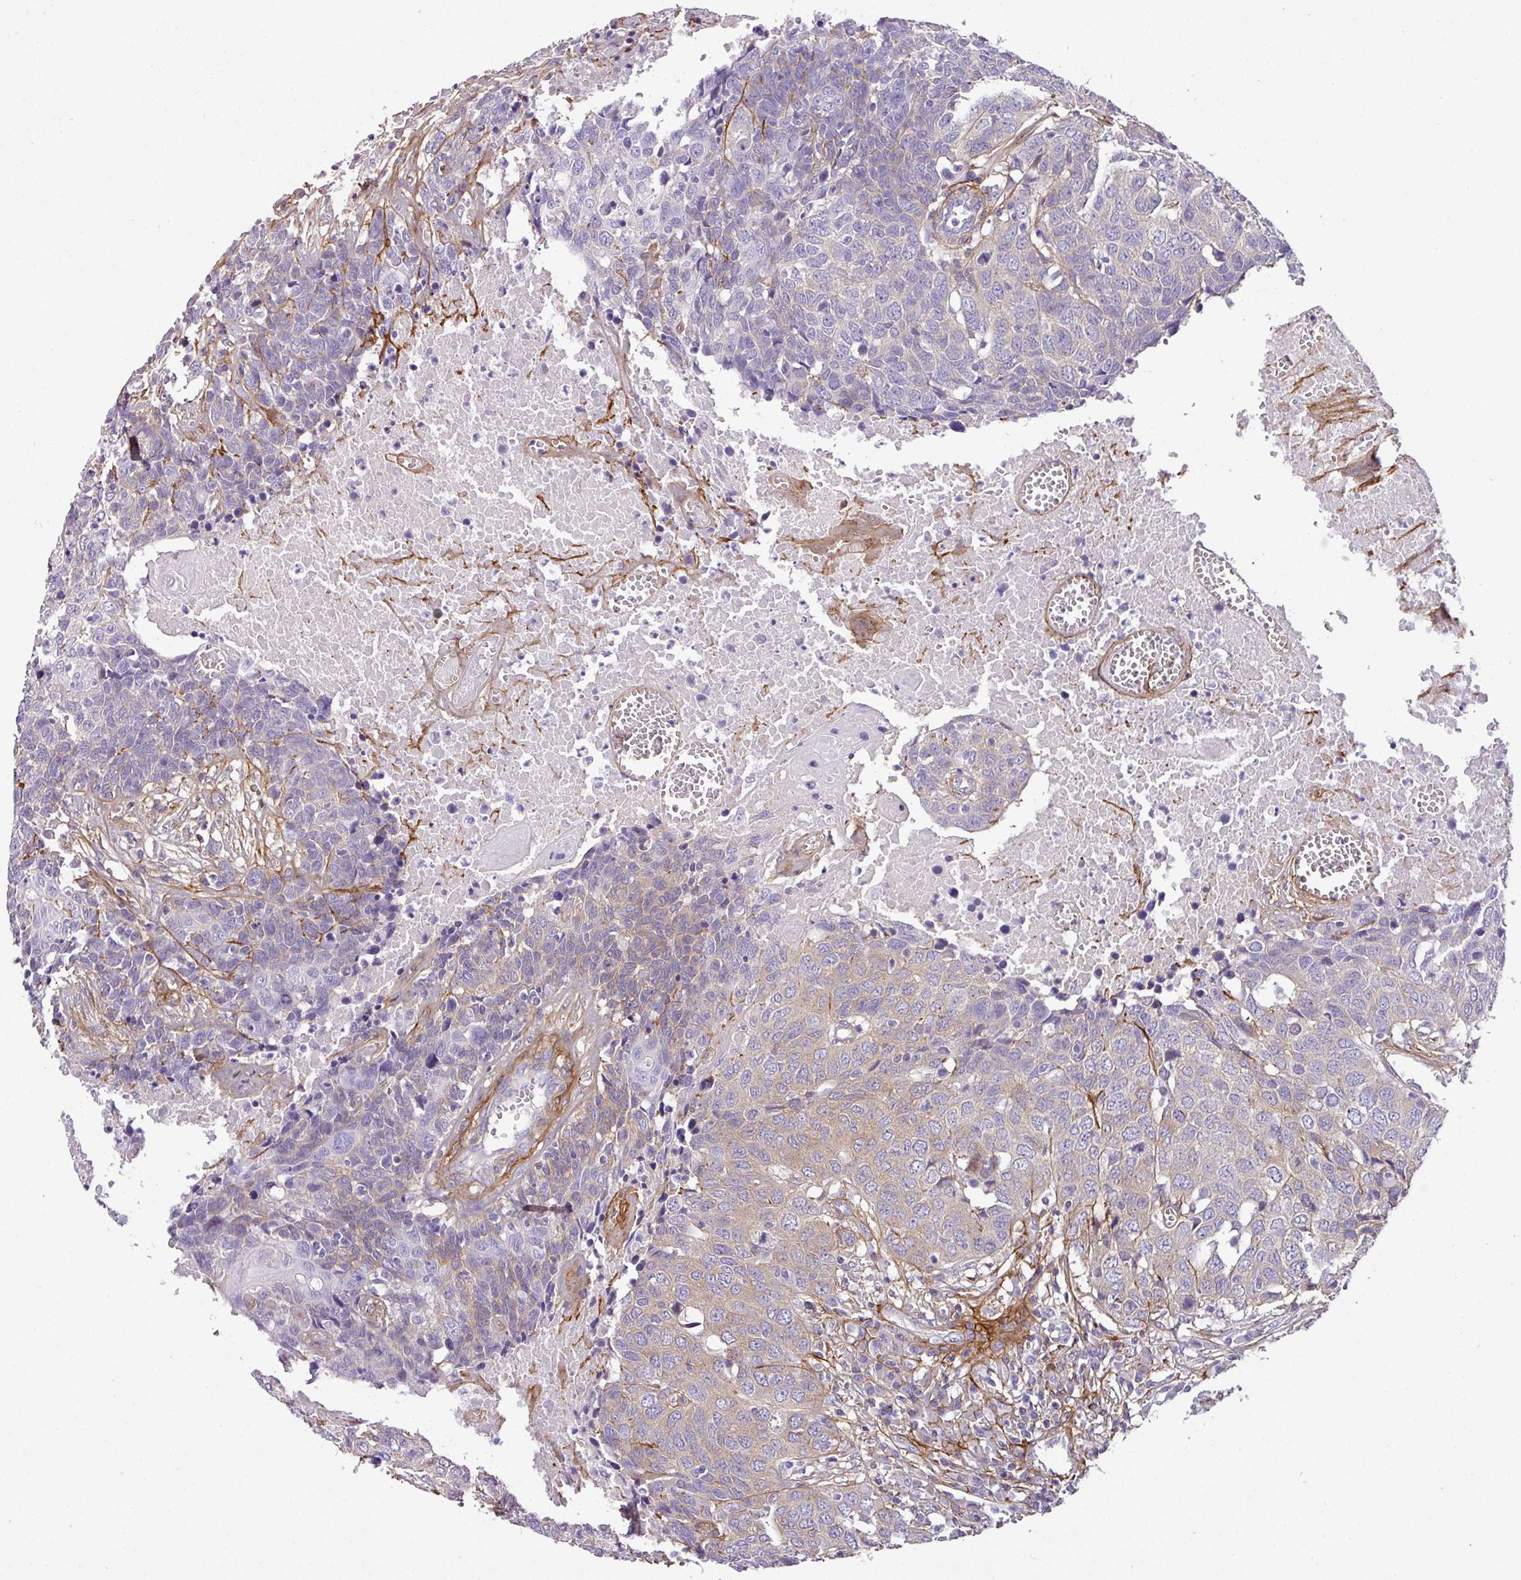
{"staining": {"intensity": "weak", "quantity": "<25%", "location": "cytoplasmic/membranous"}, "tissue": "head and neck cancer", "cell_type": "Tumor cells", "image_type": "cancer", "snomed": [{"axis": "morphology", "description": "Squamous cell carcinoma, NOS"}, {"axis": "topography", "description": "Head-Neck"}], "caption": "IHC of human head and neck cancer exhibits no positivity in tumor cells.", "gene": "PARD6G", "patient": {"sex": "male", "age": 66}}